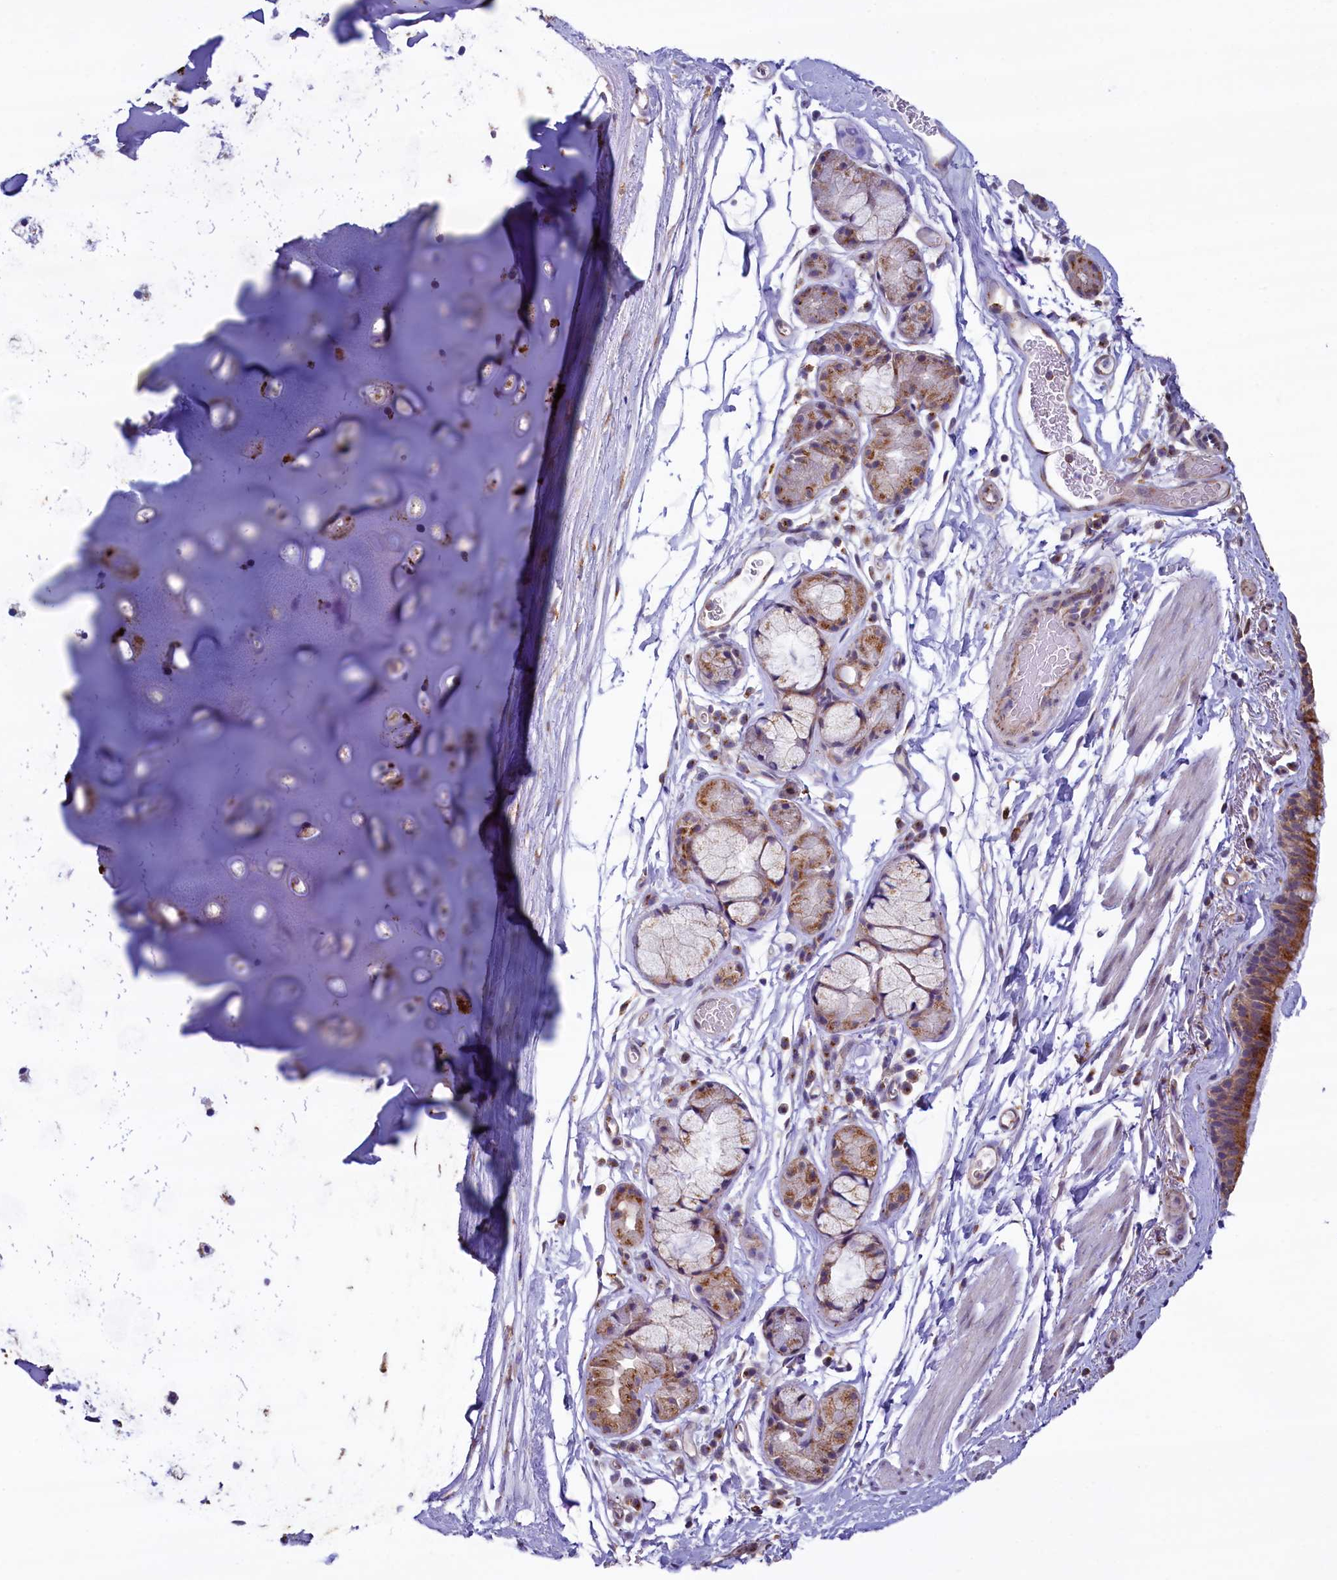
{"staining": {"intensity": "strong", "quantity": ">75%", "location": "cytoplasmic/membranous"}, "tissue": "bronchus", "cell_type": "Respiratory epithelial cells", "image_type": "normal", "snomed": [{"axis": "morphology", "description": "Normal tissue, NOS"}, {"axis": "topography", "description": "Cartilage tissue"}], "caption": "This photomicrograph reveals immunohistochemistry staining of unremarkable human bronchus, with high strong cytoplasmic/membranous staining in about >75% of respiratory epithelial cells.", "gene": "GPR21", "patient": {"sex": "male", "age": 63}}